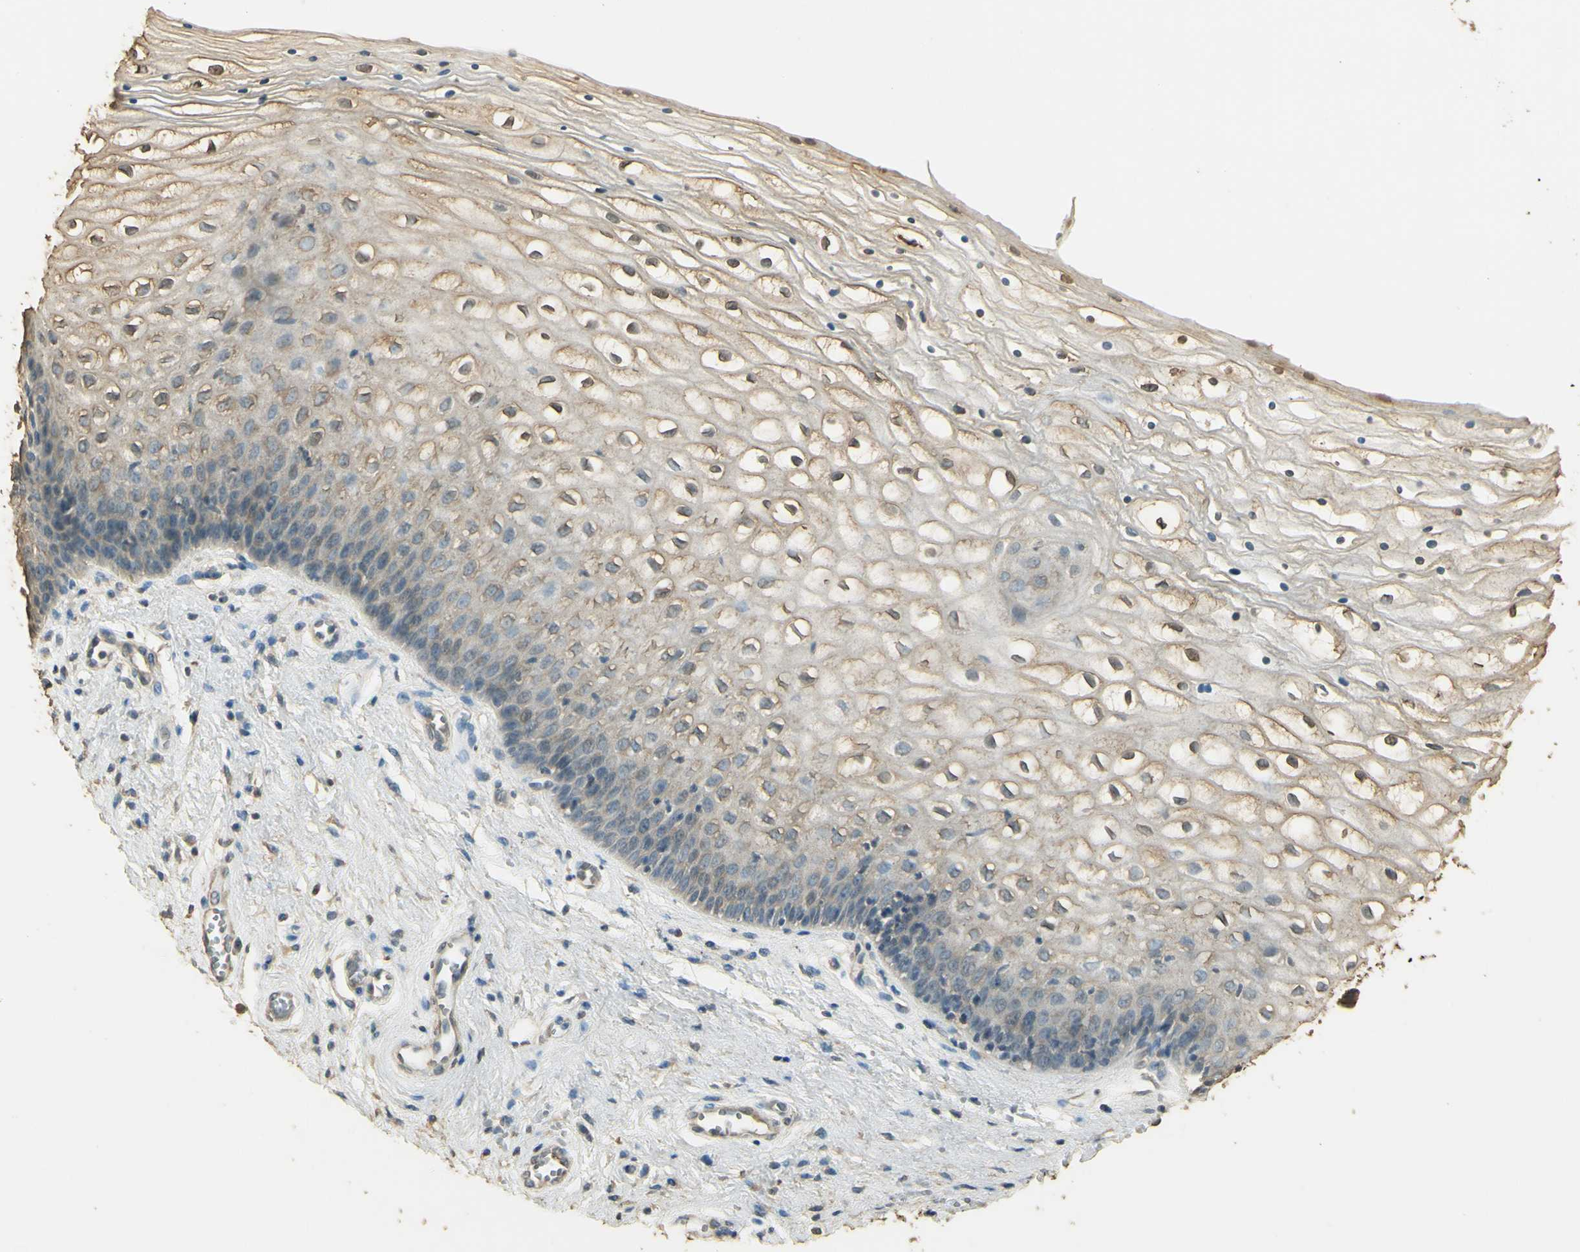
{"staining": {"intensity": "weak", "quantity": "25%-75%", "location": "cytoplasmic/membranous"}, "tissue": "vagina", "cell_type": "Squamous epithelial cells", "image_type": "normal", "snomed": [{"axis": "morphology", "description": "Normal tissue, NOS"}, {"axis": "topography", "description": "Vagina"}], "caption": "The image reveals a brown stain indicating the presence of a protein in the cytoplasmic/membranous of squamous epithelial cells in vagina. The staining was performed using DAB, with brown indicating positive protein expression. Nuclei are stained blue with hematoxylin.", "gene": "UXS1", "patient": {"sex": "female", "age": 34}}